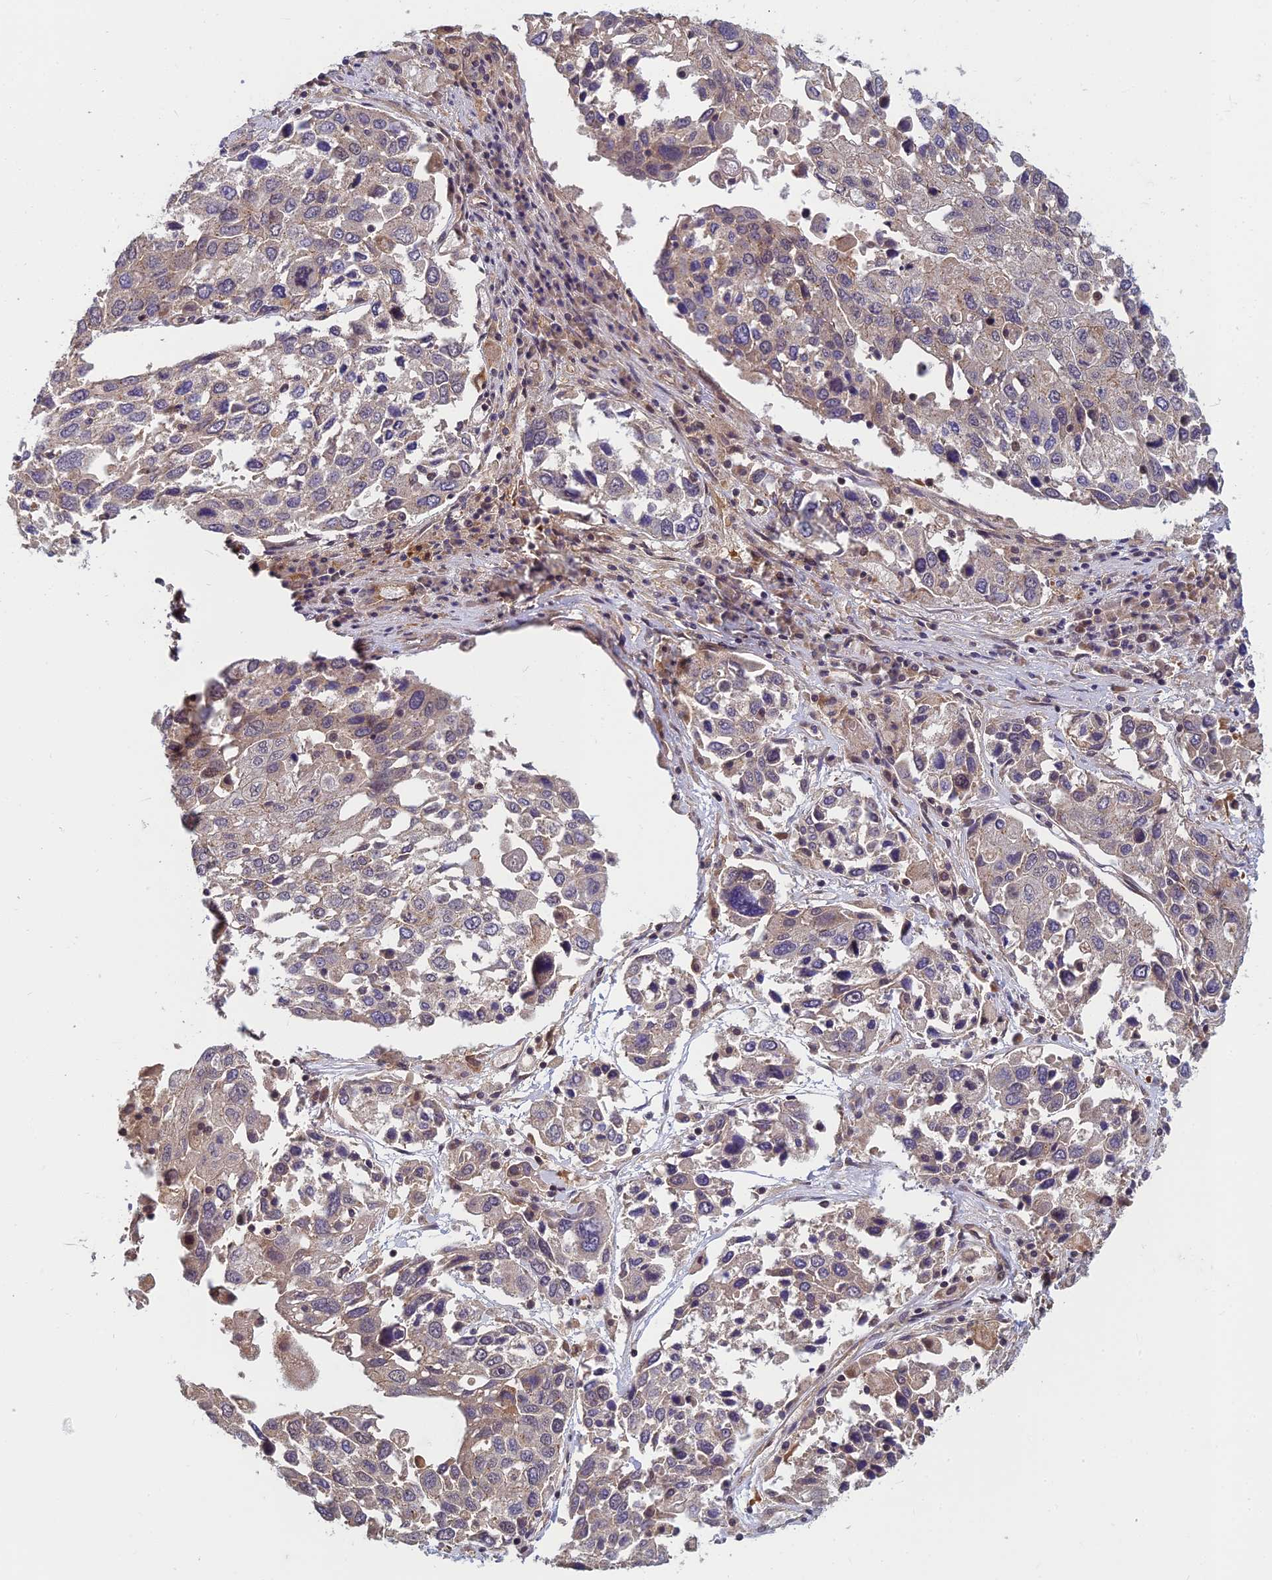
{"staining": {"intensity": "negative", "quantity": "none", "location": "none"}, "tissue": "lung cancer", "cell_type": "Tumor cells", "image_type": "cancer", "snomed": [{"axis": "morphology", "description": "Squamous cell carcinoma, NOS"}, {"axis": "topography", "description": "Lung"}], "caption": "The IHC image has no significant positivity in tumor cells of squamous cell carcinoma (lung) tissue.", "gene": "PIKFYVE", "patient": {"sex": "male", "age": 65}}